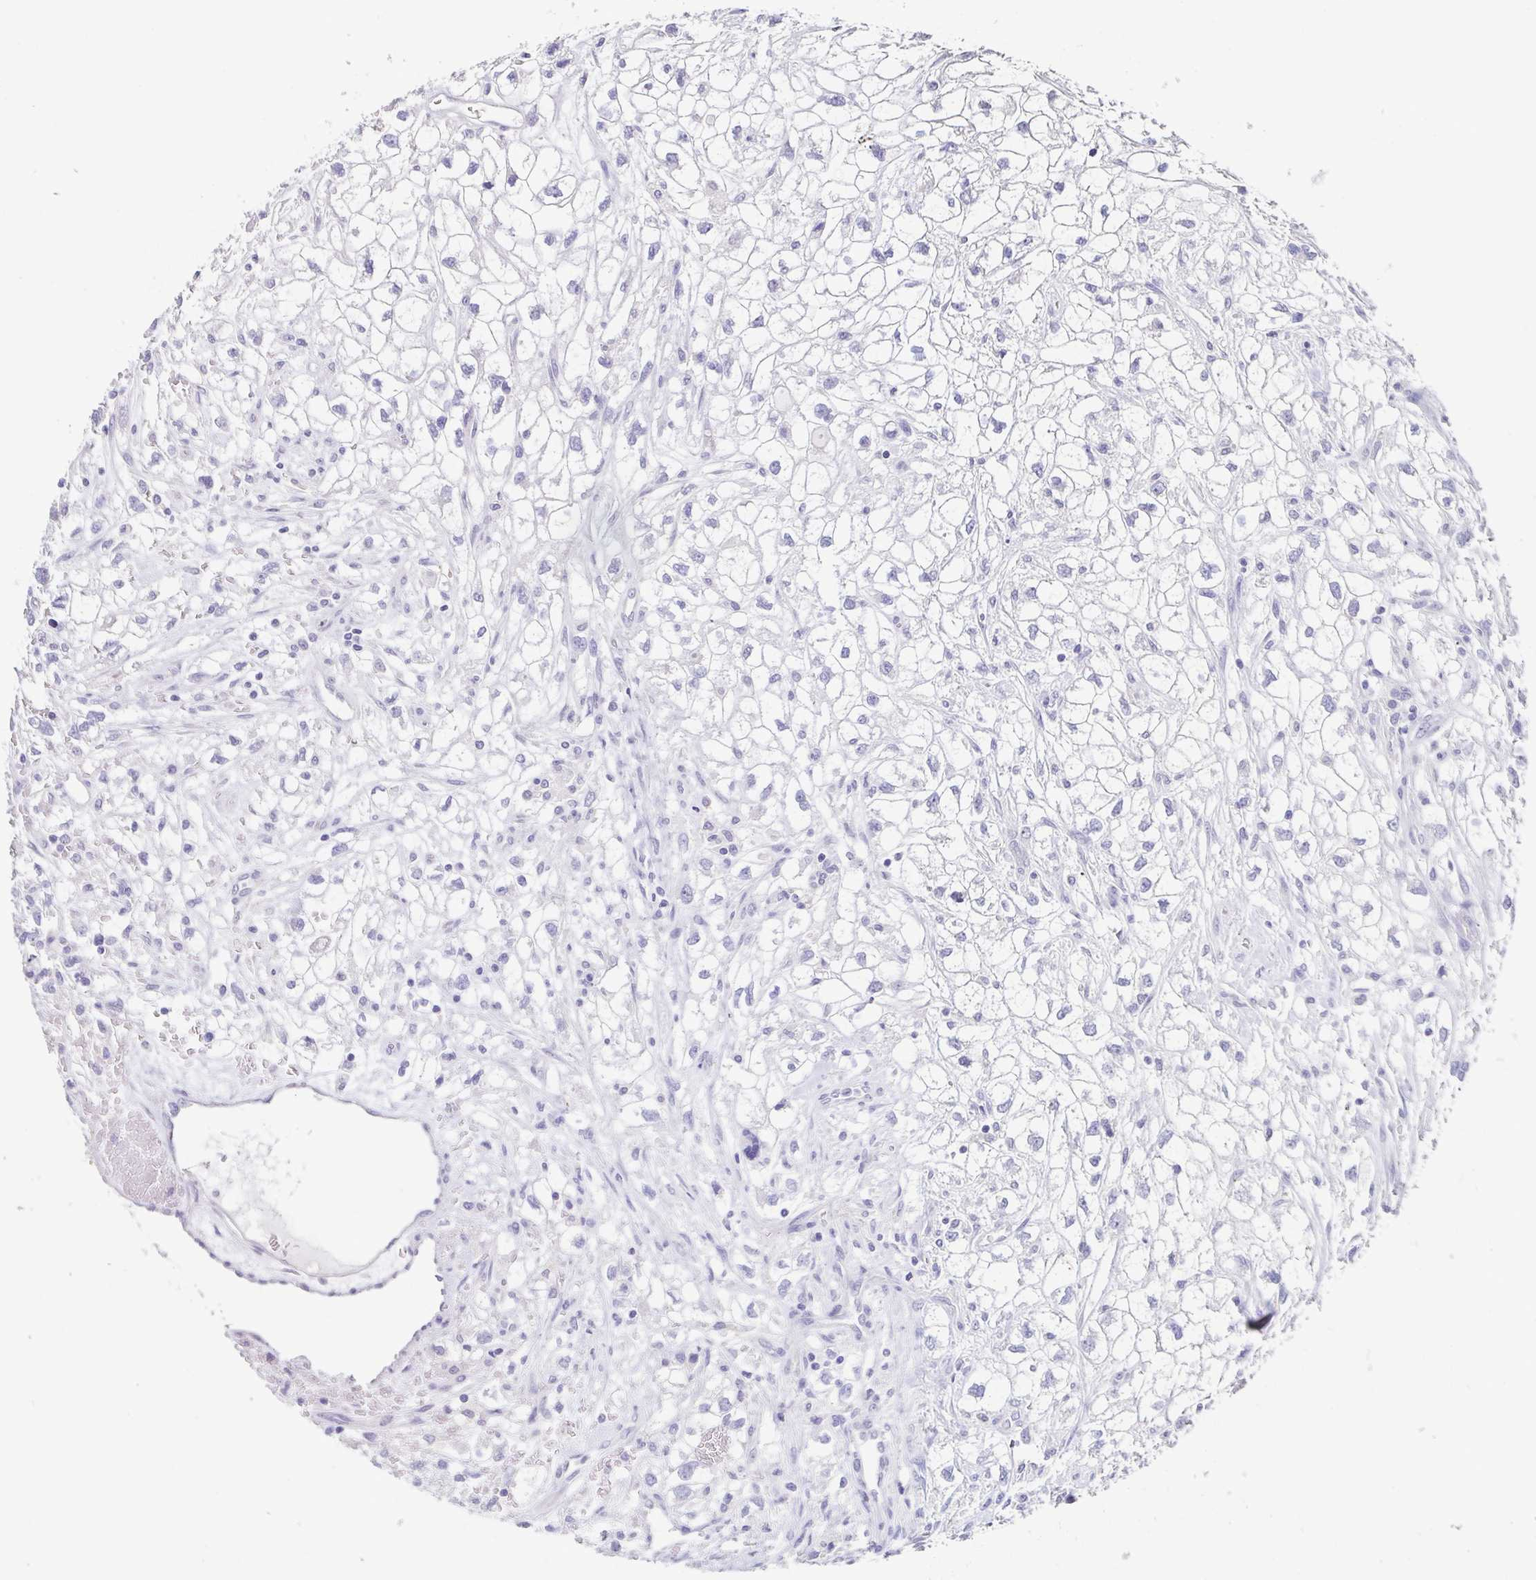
{"staining": {"intensity": "negative", "quantity": "none", "location": "none"}, "tissue": "renal cancer", "cell_type": "Tumor cells", "image_type": "cancer", "snomed": [{"axis": "morphology", "description": "Adenocarcinoma, NOS"}, {"axis": "topography", "description": "Kidney"}], "caption": "DAB immunohistochemical staining of adenocarcinoma (renal) demonstrates no significant staining in tumor cells.", "gene": "RDH11", "patient": {"sex": "male", "age": 59}}